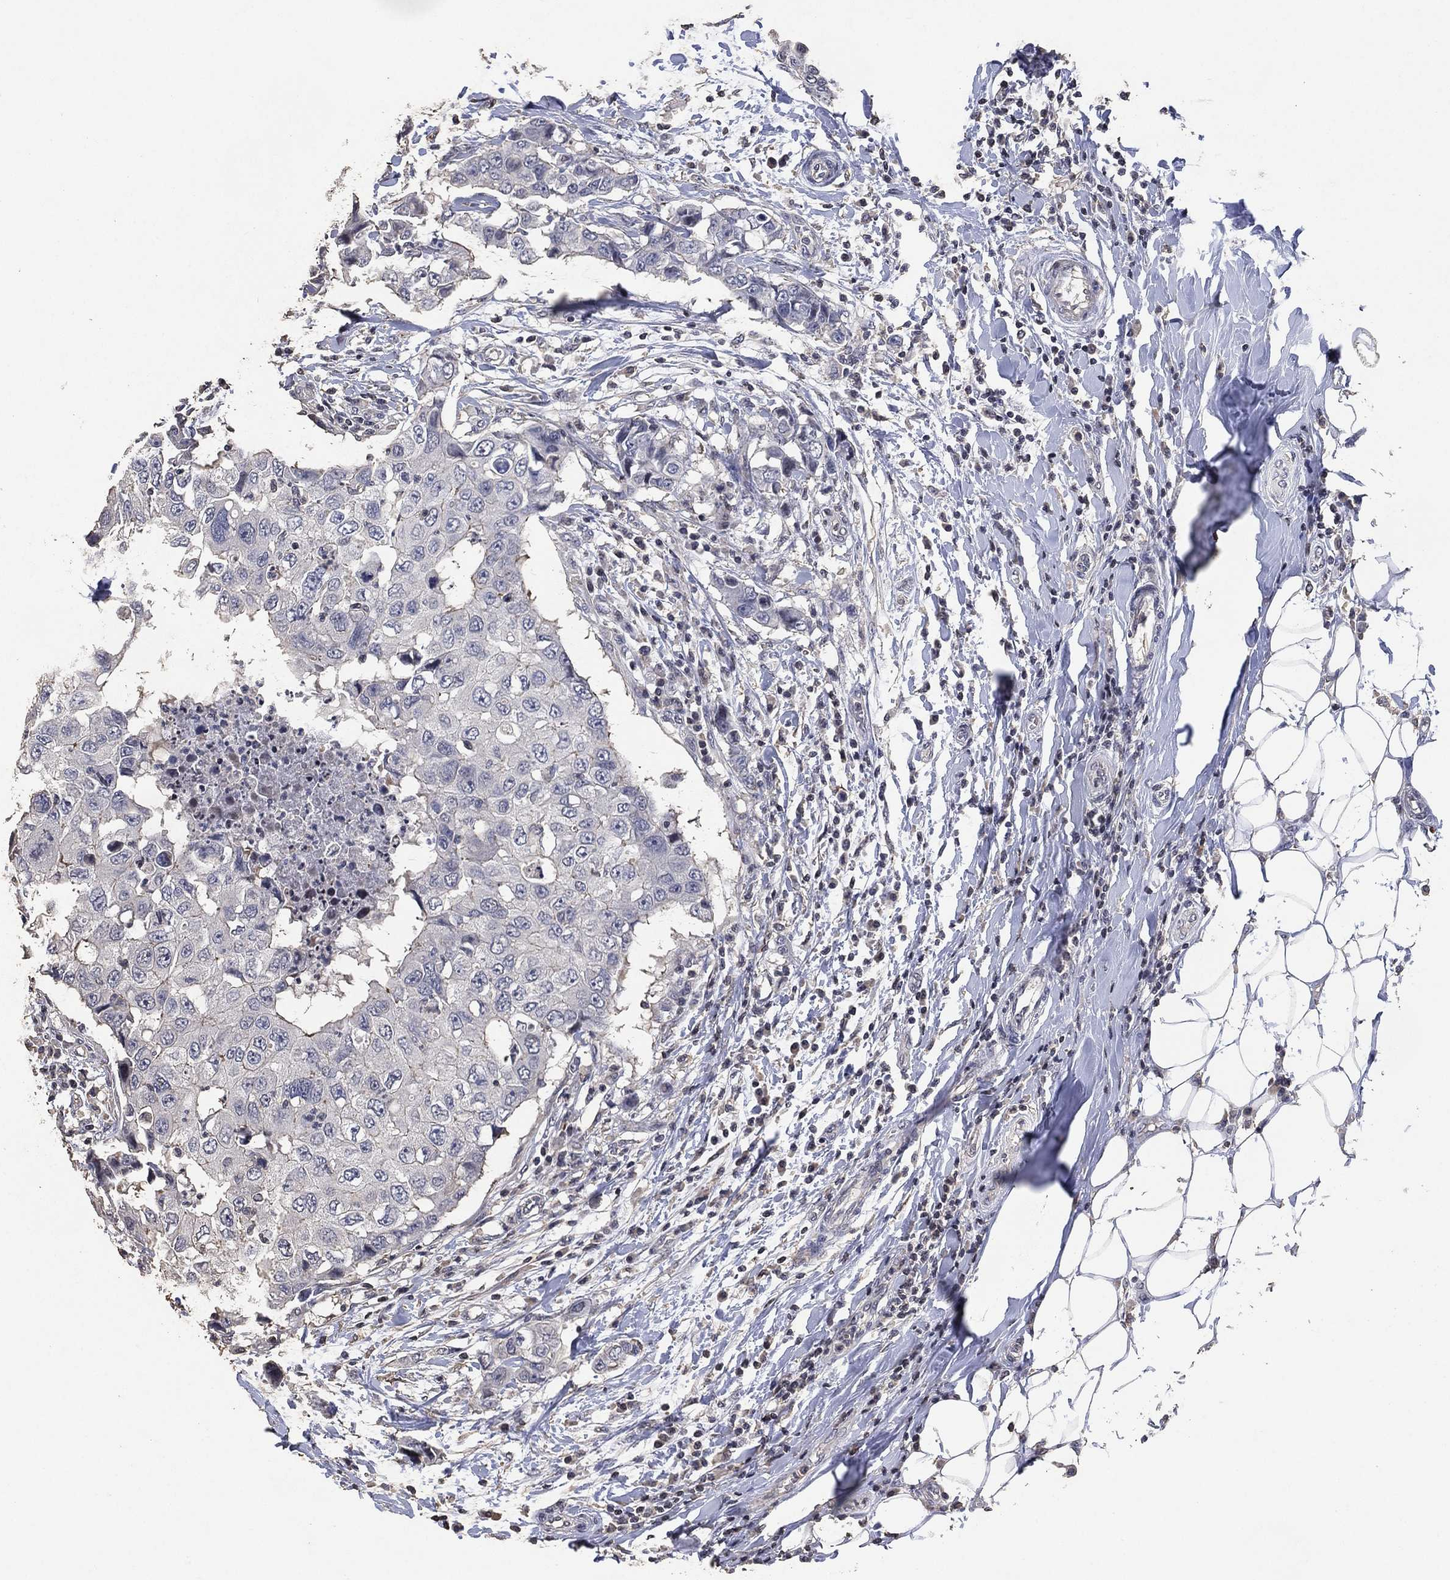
{"staining": {"intensity": "negative", "quantity": "none", "location": "none"}, "tissue": "breast cancer", "cell_type": "Tumor cells", "image_type": "cancer", "snomed": [{"axis": "morphology", "description": "Duct carcinoma"}, {"axis": "topography", "description": "Breast"}], "caption": "There is no significant staining in tumor cells of breast invasive ductal carcinoma.", "gene": "ADPRHL1", "patient": {"sex": "female", "age": 27}}